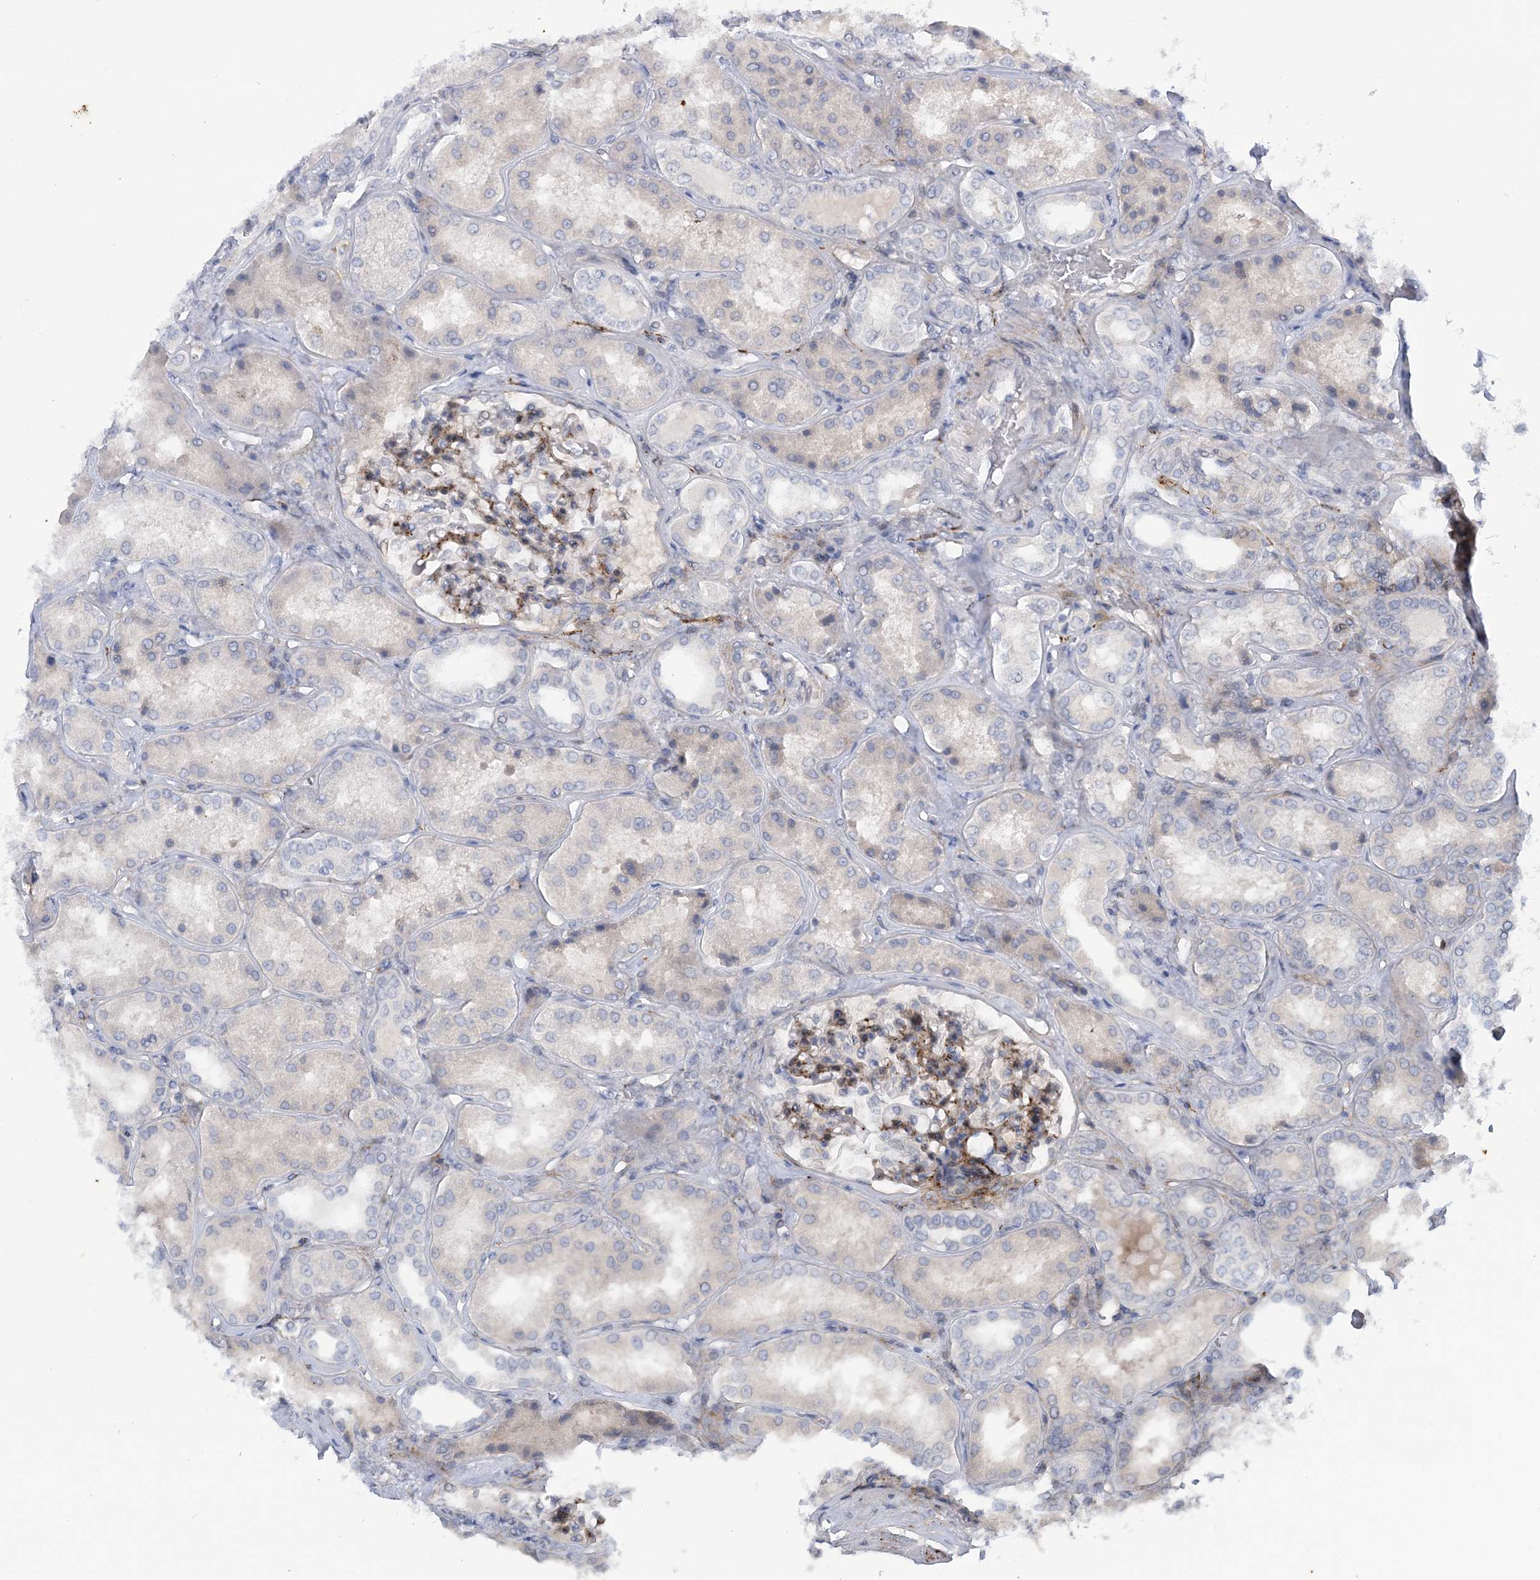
{"staining": {"intensity": "moderate", "quantity": "<25%", "location": "cytoplasmic/membranous"}, "tissue": "kidney", "cell_type": "Cells in glomeruli", "image_type": "normal", "snomed": [{"axis": "morphology", "description": "Normal tissue, NOS"}, {"axis": "topography", "description": "Kidney"}], "caption": "IHC micrograph of normal human kidney stained for a protein (brown), which exhibits low levels of moderate cytoplasmic/membranous staining in approximately <25% of cells in glomeruli.", "gene": "SNED1", "patient": {"sex": "female", "age": 56}}